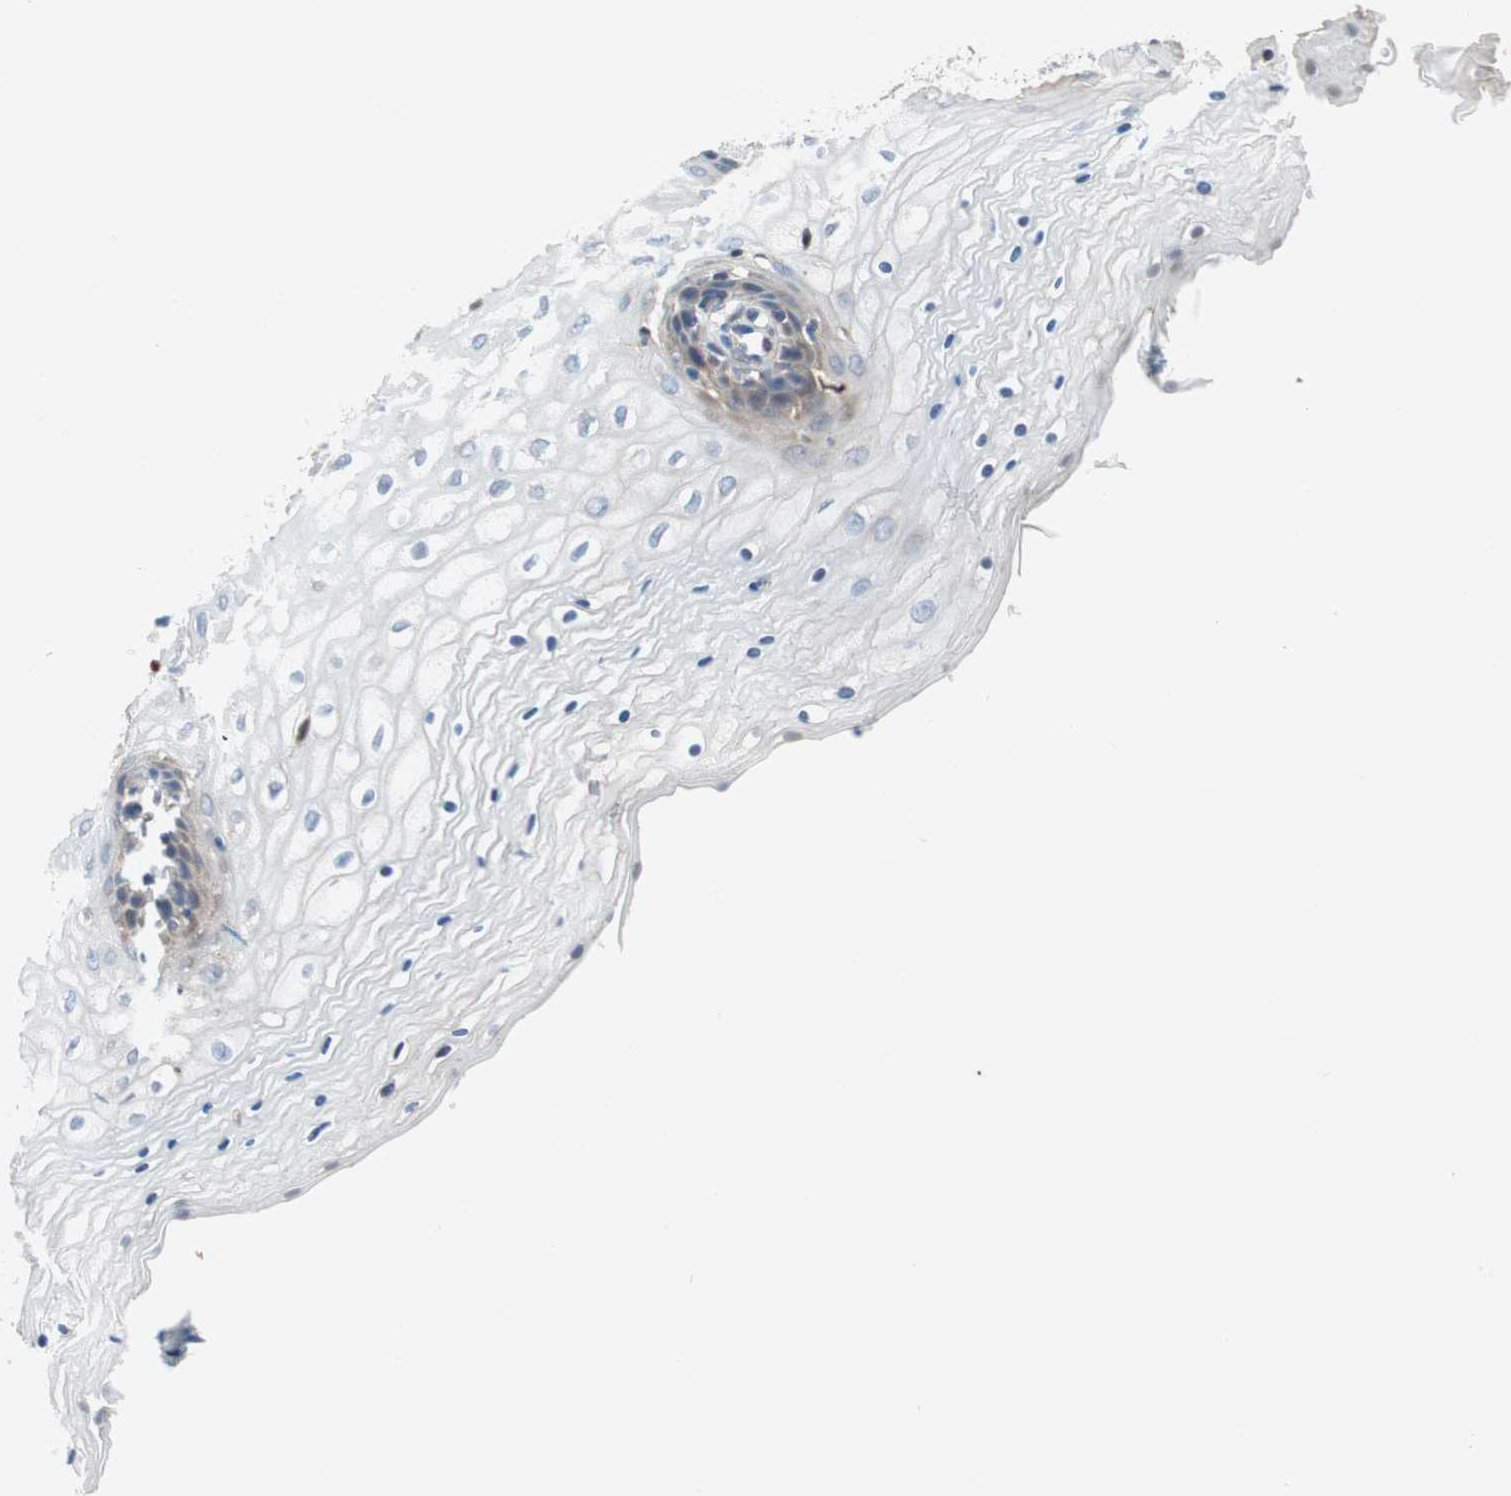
{"staining": {"intensity": "weak", "quantity": "<25%", "location": "cytoplasmic/membranous"}, "tissue": "vagina", "cell_type": "Squamous epithelial cells", "image_type": "normal", "snomed": [{"axis": "morphology", "description": "Normal tissue, NOS"}, {"axis": "topography", "description": "Vagina"}], "caption": "Histopathology image shows no significant protein expression in squamous epithelial cells of unremarkable vagina. (Immunohistochemistry, brightfield microscopy, high magnification).", "gene": "RELB", "patient": {"sex": "female", "age": 34}}